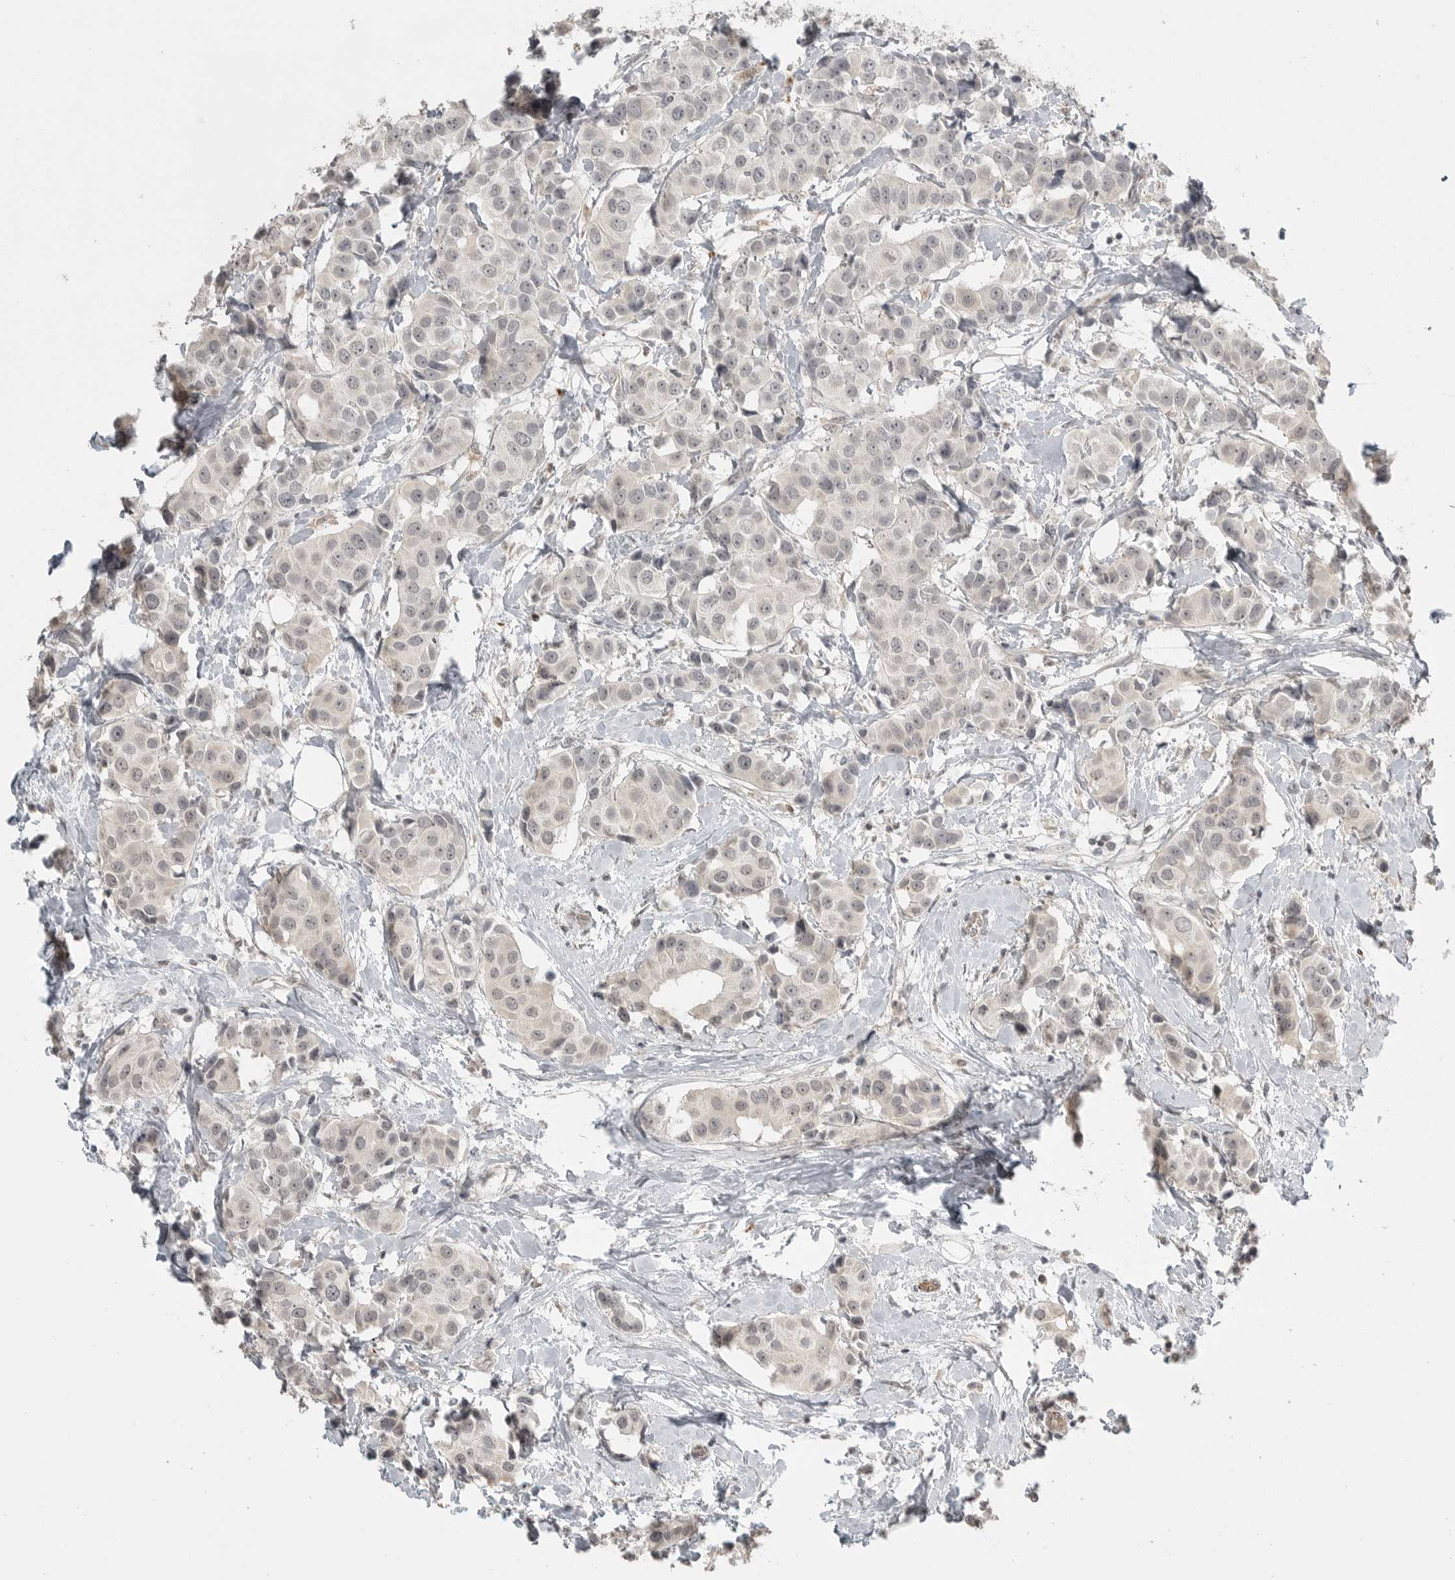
{"staining": {"intensity": "negative", "quantity": "none", "location": "none"}, "tissue": "breast cancer", "cell_type": "Tumor cells", "image_type": "cancer", "snomed": [{"axis": "morphology", "description": "Normal tissue, NOS"}, {"axis": "morphology", "description": "Duct carcinoma"}, {"axis": "topography", "description": "Breast"}], "caption": "Tumor cells are negative for protein expression in human breast cancer (intraductal carcinoma).", "gene": "SMG8", "patient": {"sex": "female", "age": 39}}